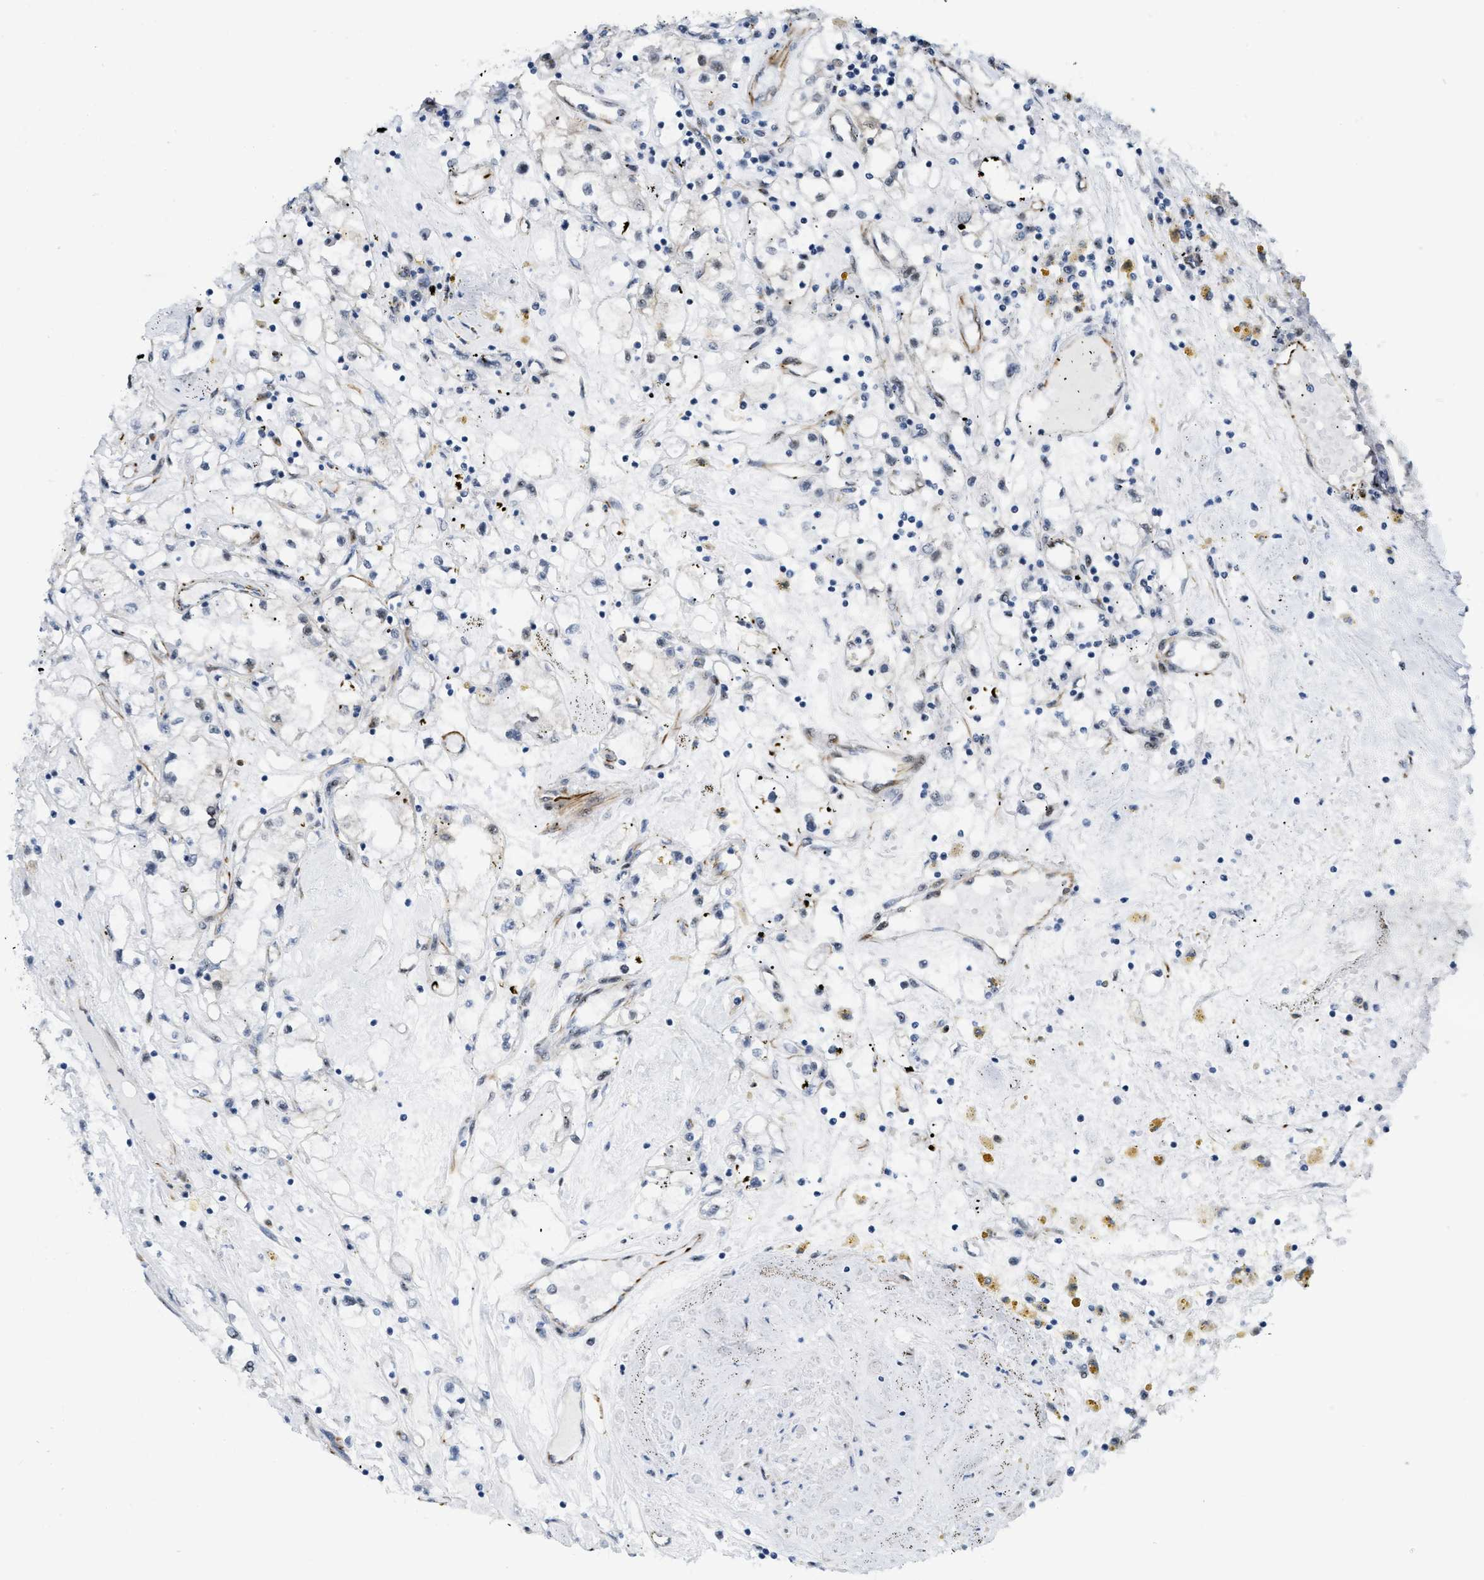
{"staining": {"intensity": "weak", "quantity": "<25%", "location": "nuclear"}, "tissue": "renal cancer", "cell_type": "Tumor cells", "image_type": "cancer", "snomed": [{"axis": "morphology", "description": "Adenocarcinoma, NOS"}, {"axis": "topography", "description": "Kidney"}], "caption": "Tumor cells show no significant staining in renal adenocarcinoma.", "gene": "LRRC8B", "patient": {"sex": "male", "age": 56}}